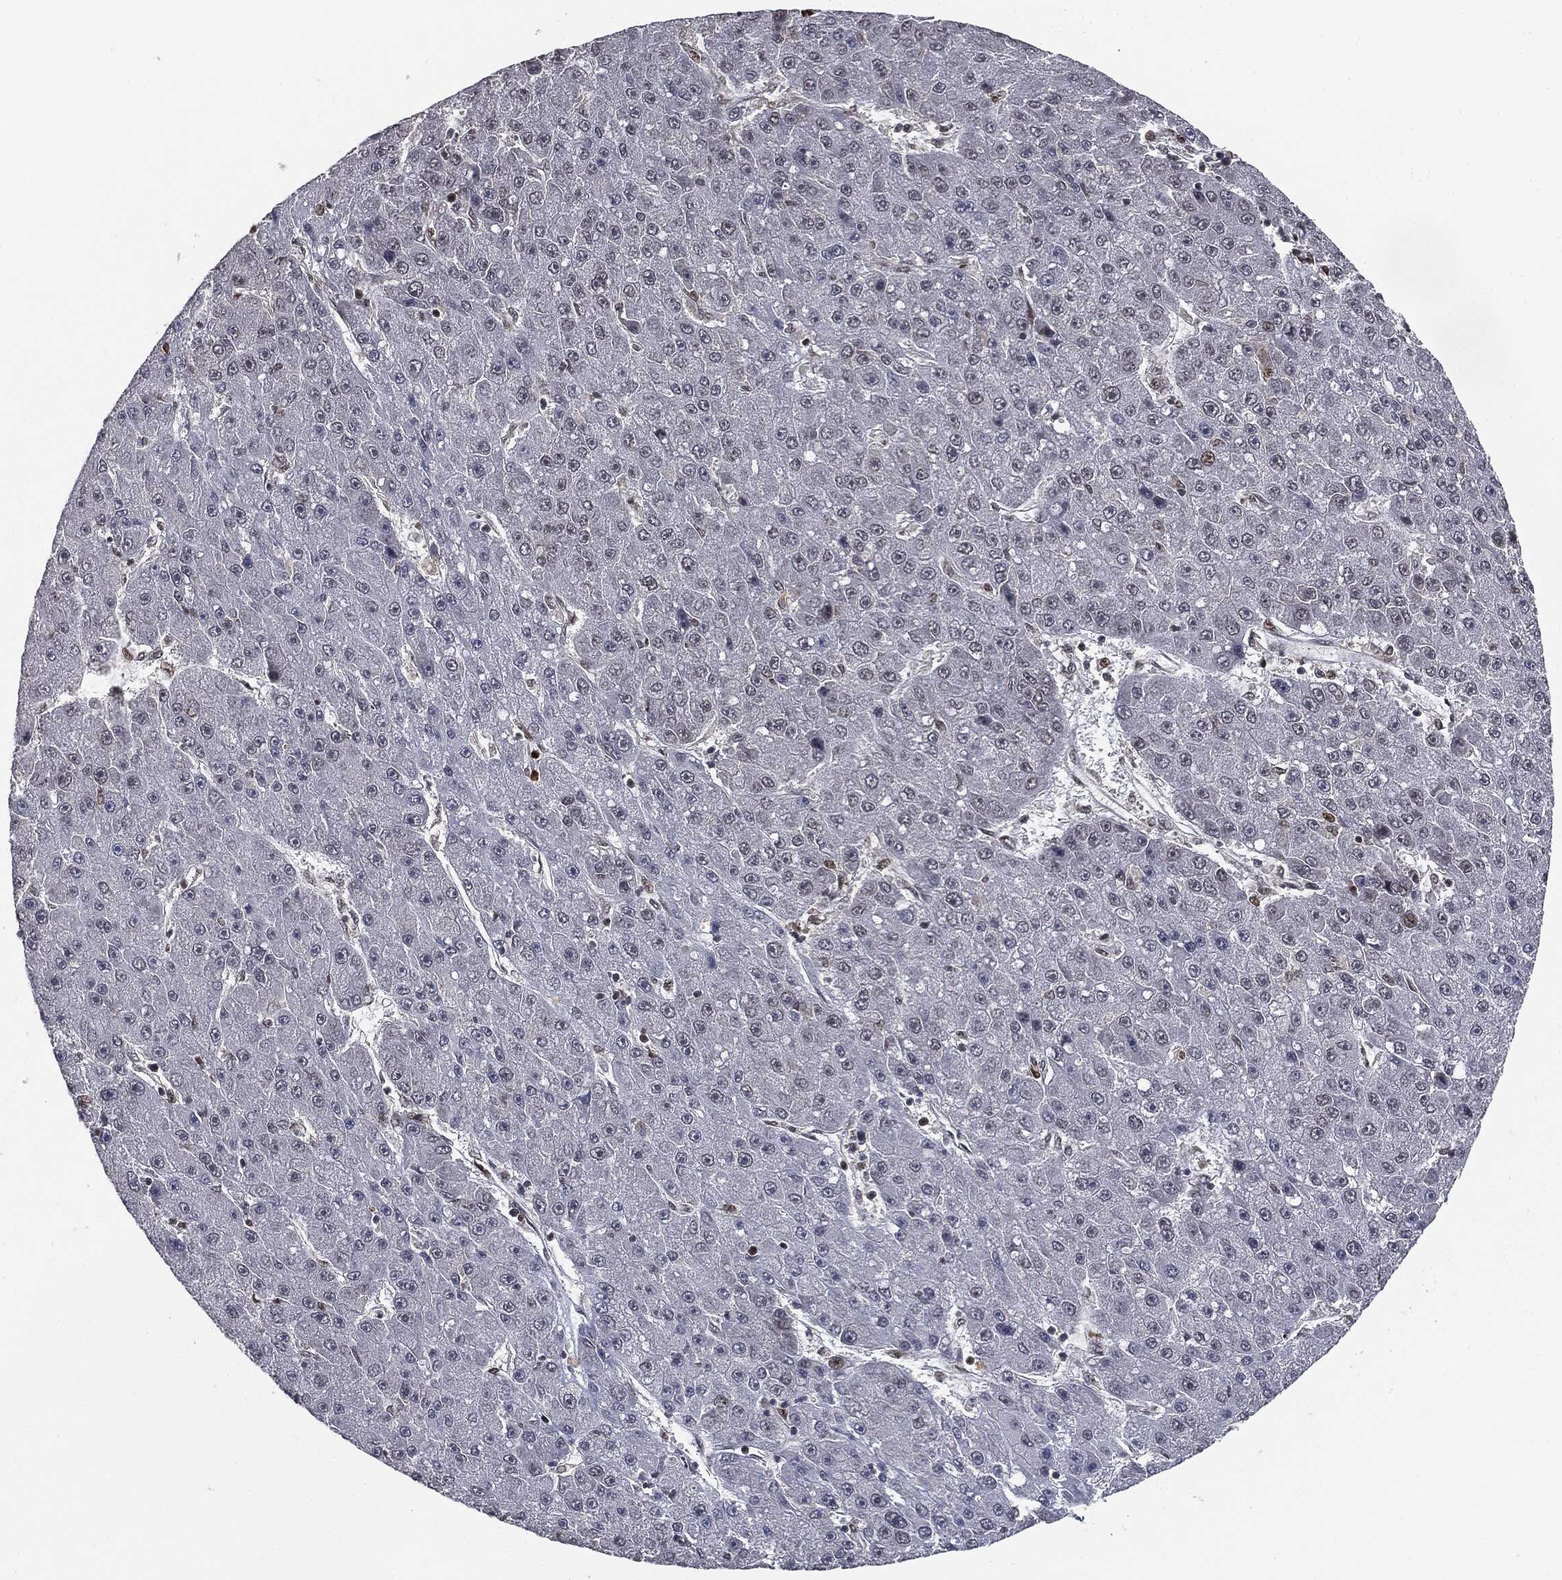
{"staining": {"intensity": "negative", "quantity": "none", "location": "none"}, "tissue": "liver cancer", "cell_type": "Tumor cells", "image_type": "cancer", "snomed": [{"axis": "morphology", "description": "Carcinoma, Hepatocellular, NOS"}, {"axis": "topography", "description": "Liver"}], "caption": "IHC histopathology image of neoplastic tissue: human liver hepatocellular carcinoma stained with DAB shows no significant protein expression in tumor cells.", "gene": "TBC1D22A", "patient": {"sex": "male", "age": 67}}